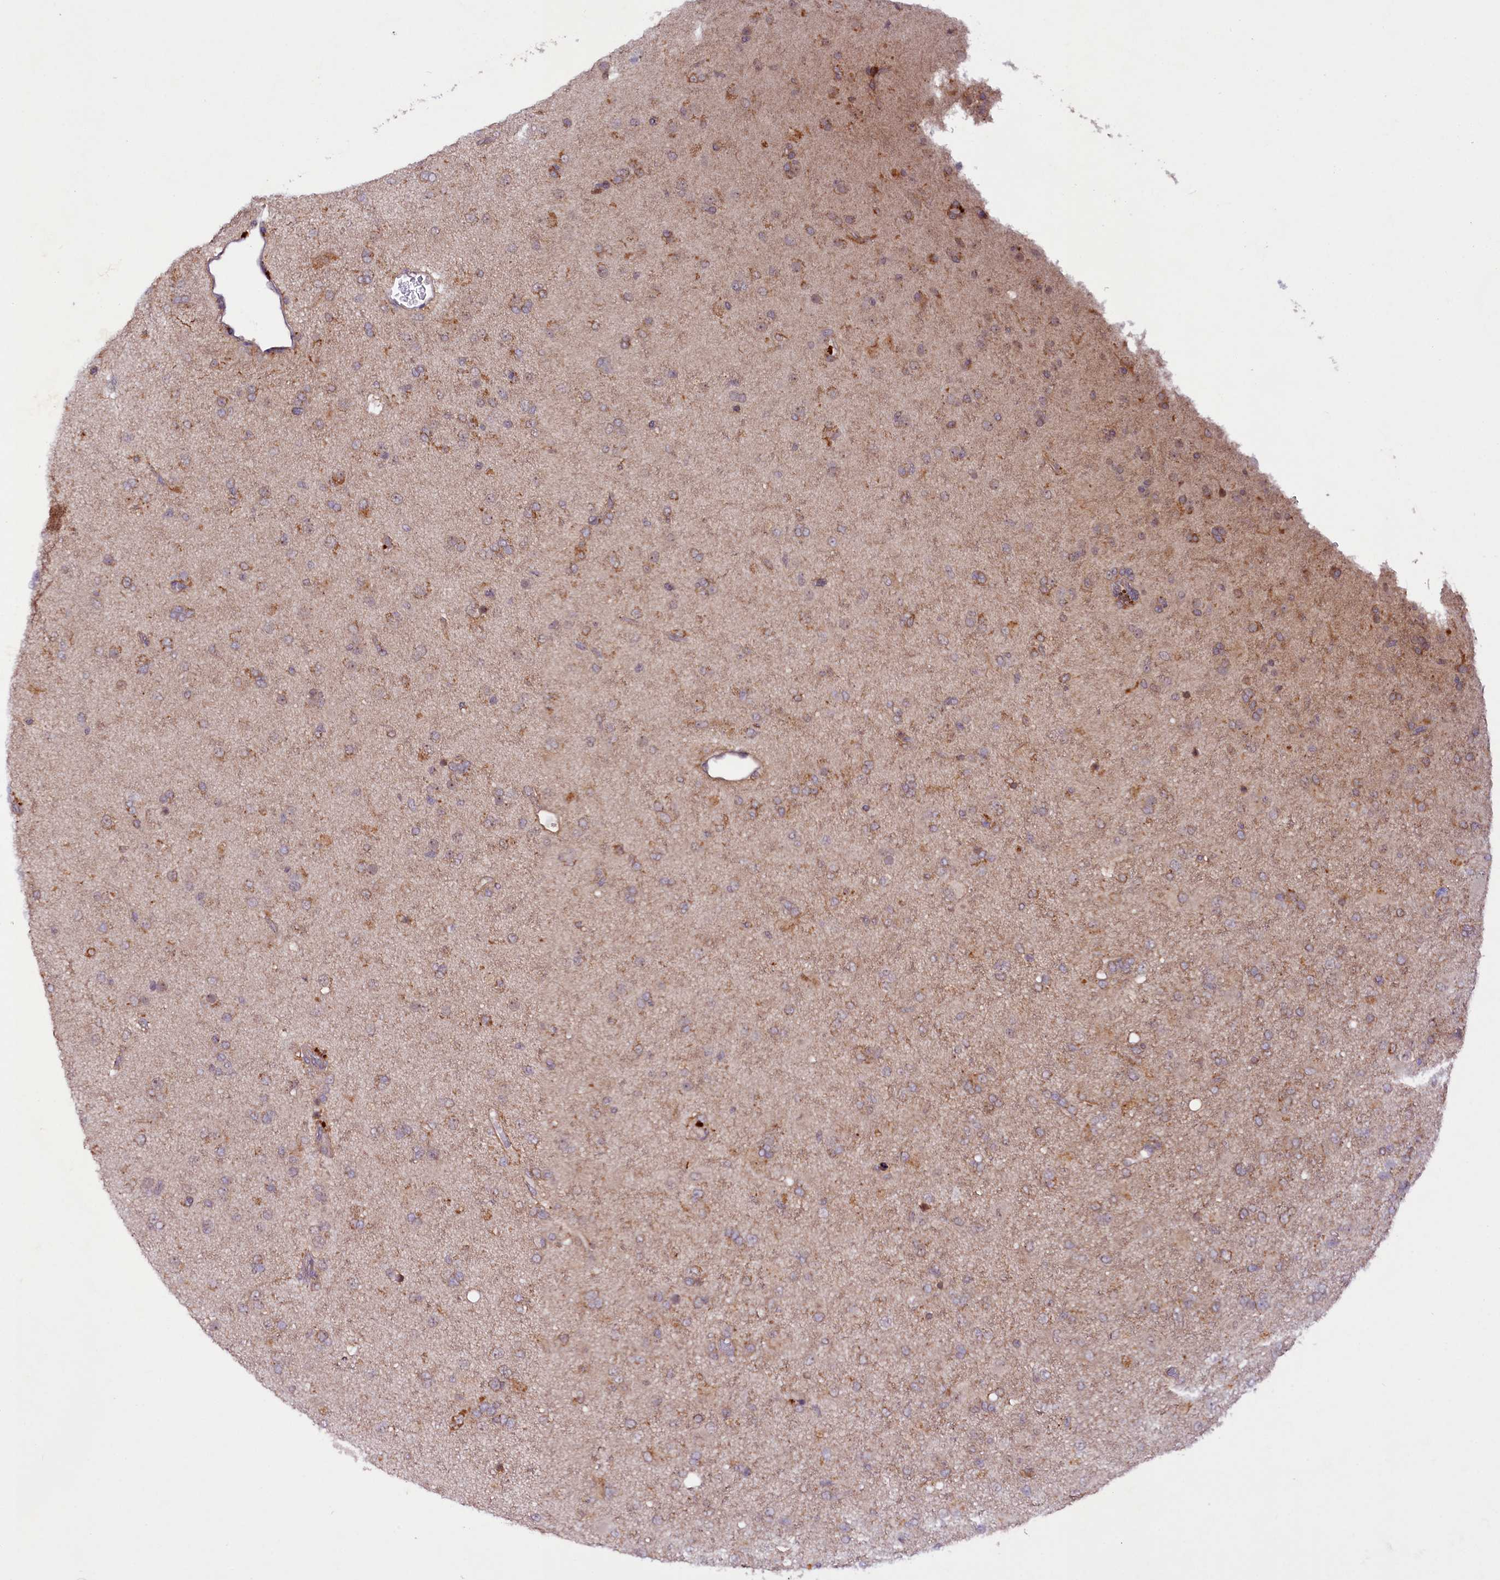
{"staining": {"intensity": "moderate", "quantity": "<25%", "location": "cytoplasmic/membranous"}, "tissue": "glioma", "cell_type": "Tumor cells", "image_type": "cancer", "snomed": [{"axis": "morphology", "description": "Glioma, malignant, Low grade"}, {"axis": "topography", "description": "Brain"}], "caption": "A high-resolution histopathology image shows immunohistochemistry staining of glioma, which reveals moderate cytoplasmic/membranous positivity in about <25% of tumor cells. Using DAB (3,3'-diaminobenzidine) (brown) and hematoxylin (blue) stains, captured at high magnification using brightfield microscopy.", "gene": "PHLDB1", "patient": {"sex": "male", "age": 65}}